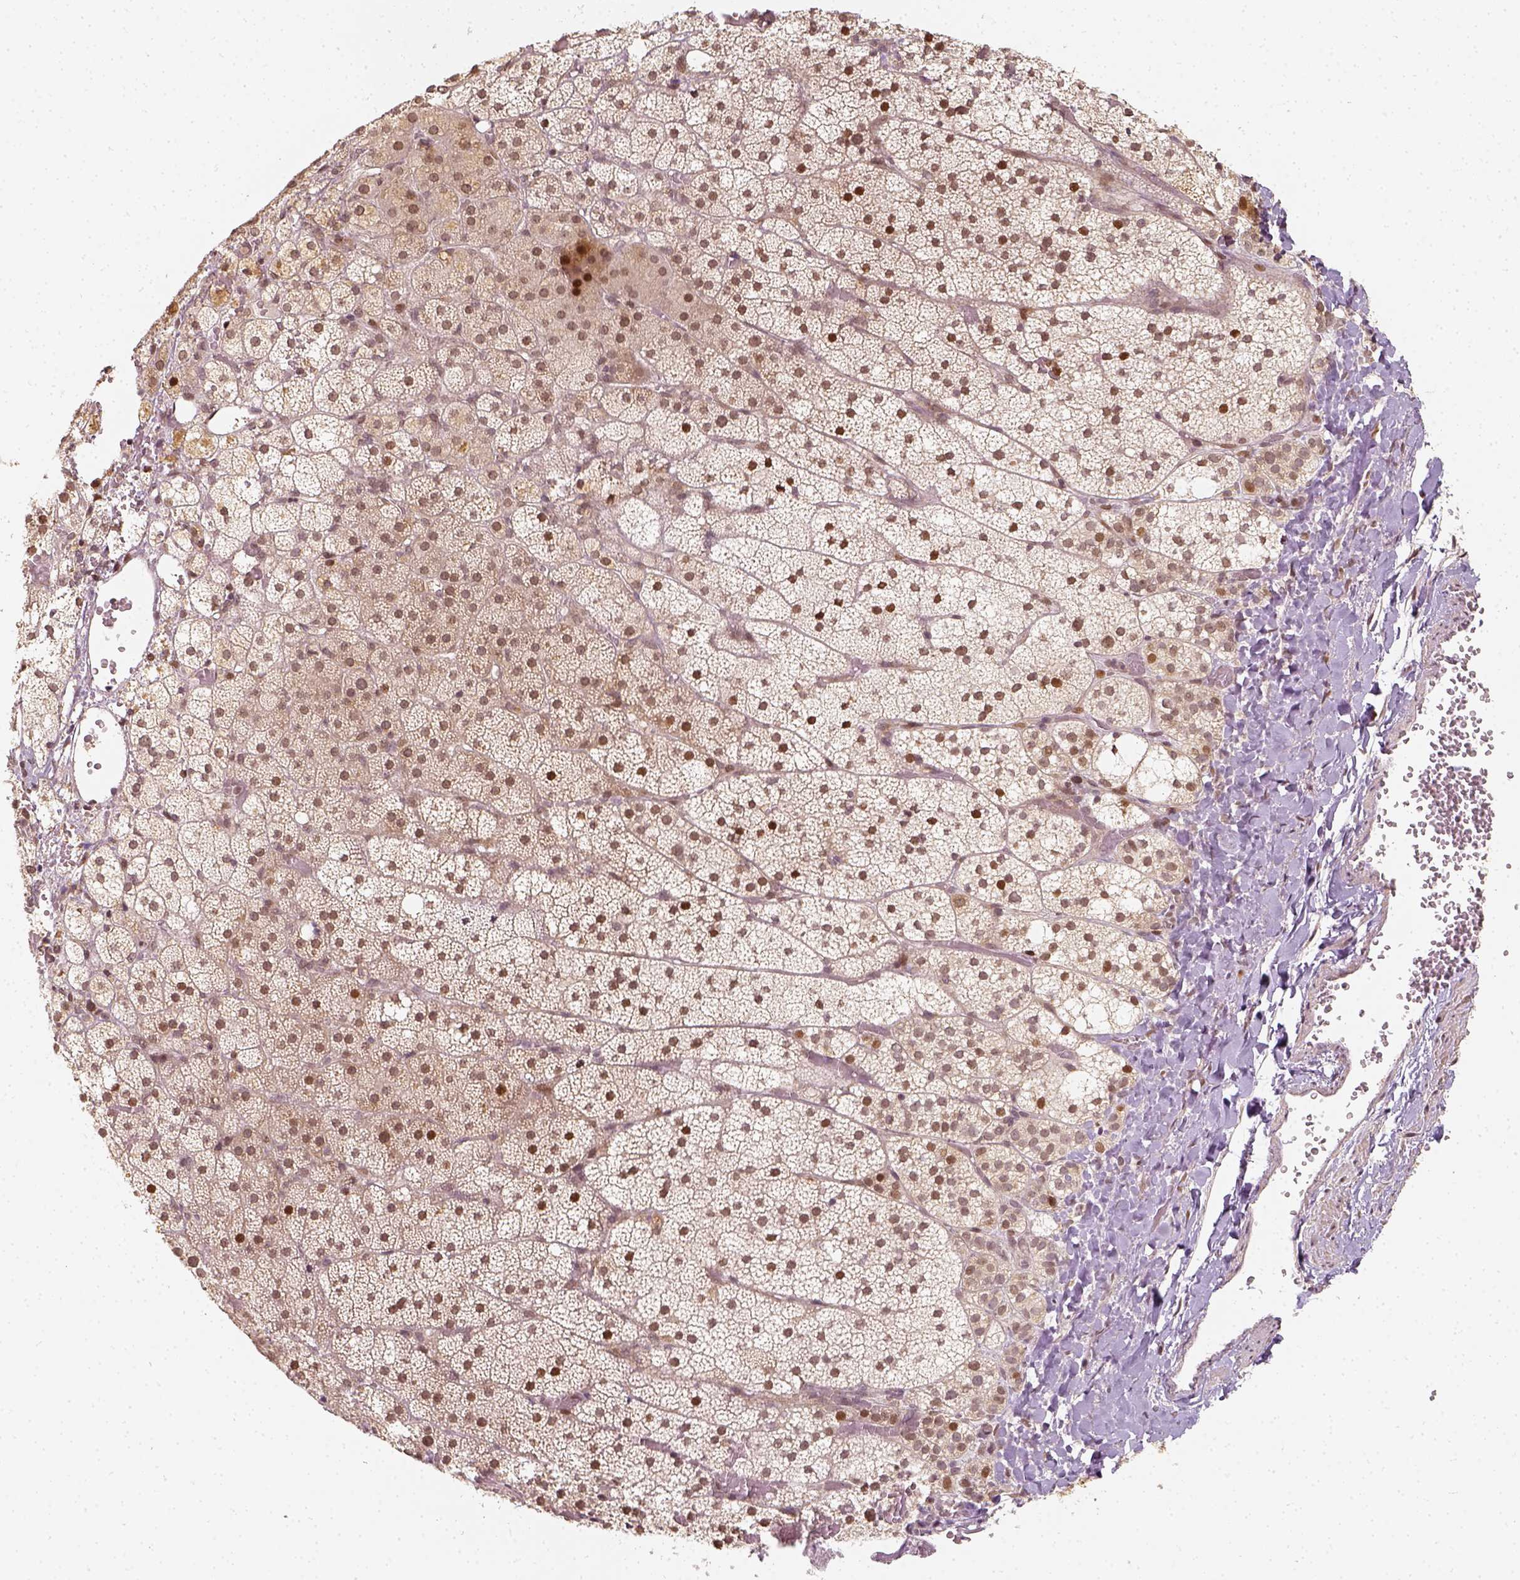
{"staining": {"intensity": "moderate", "quantity": ">75%", "location": "cytoplasmic/membranous,nuclear"}, "tissue": "adrenal gland", "cell_type": "Glandular cells", "image_type": "normal", "snomed": [{"axis": "morphology", "description": "Normal tissue, NOS"}, {"axis": "topography", "description": "Adrenal gland"}], "caption": "About >75% of glandular cells in normal human adrenal gland display moderate cytoplasmic/membranous,nuclear protein positivity as visualized by brown immunohistochemical staining.", "gene": "ZMAT3", "patient": {"sex": "male", "age": 53}}